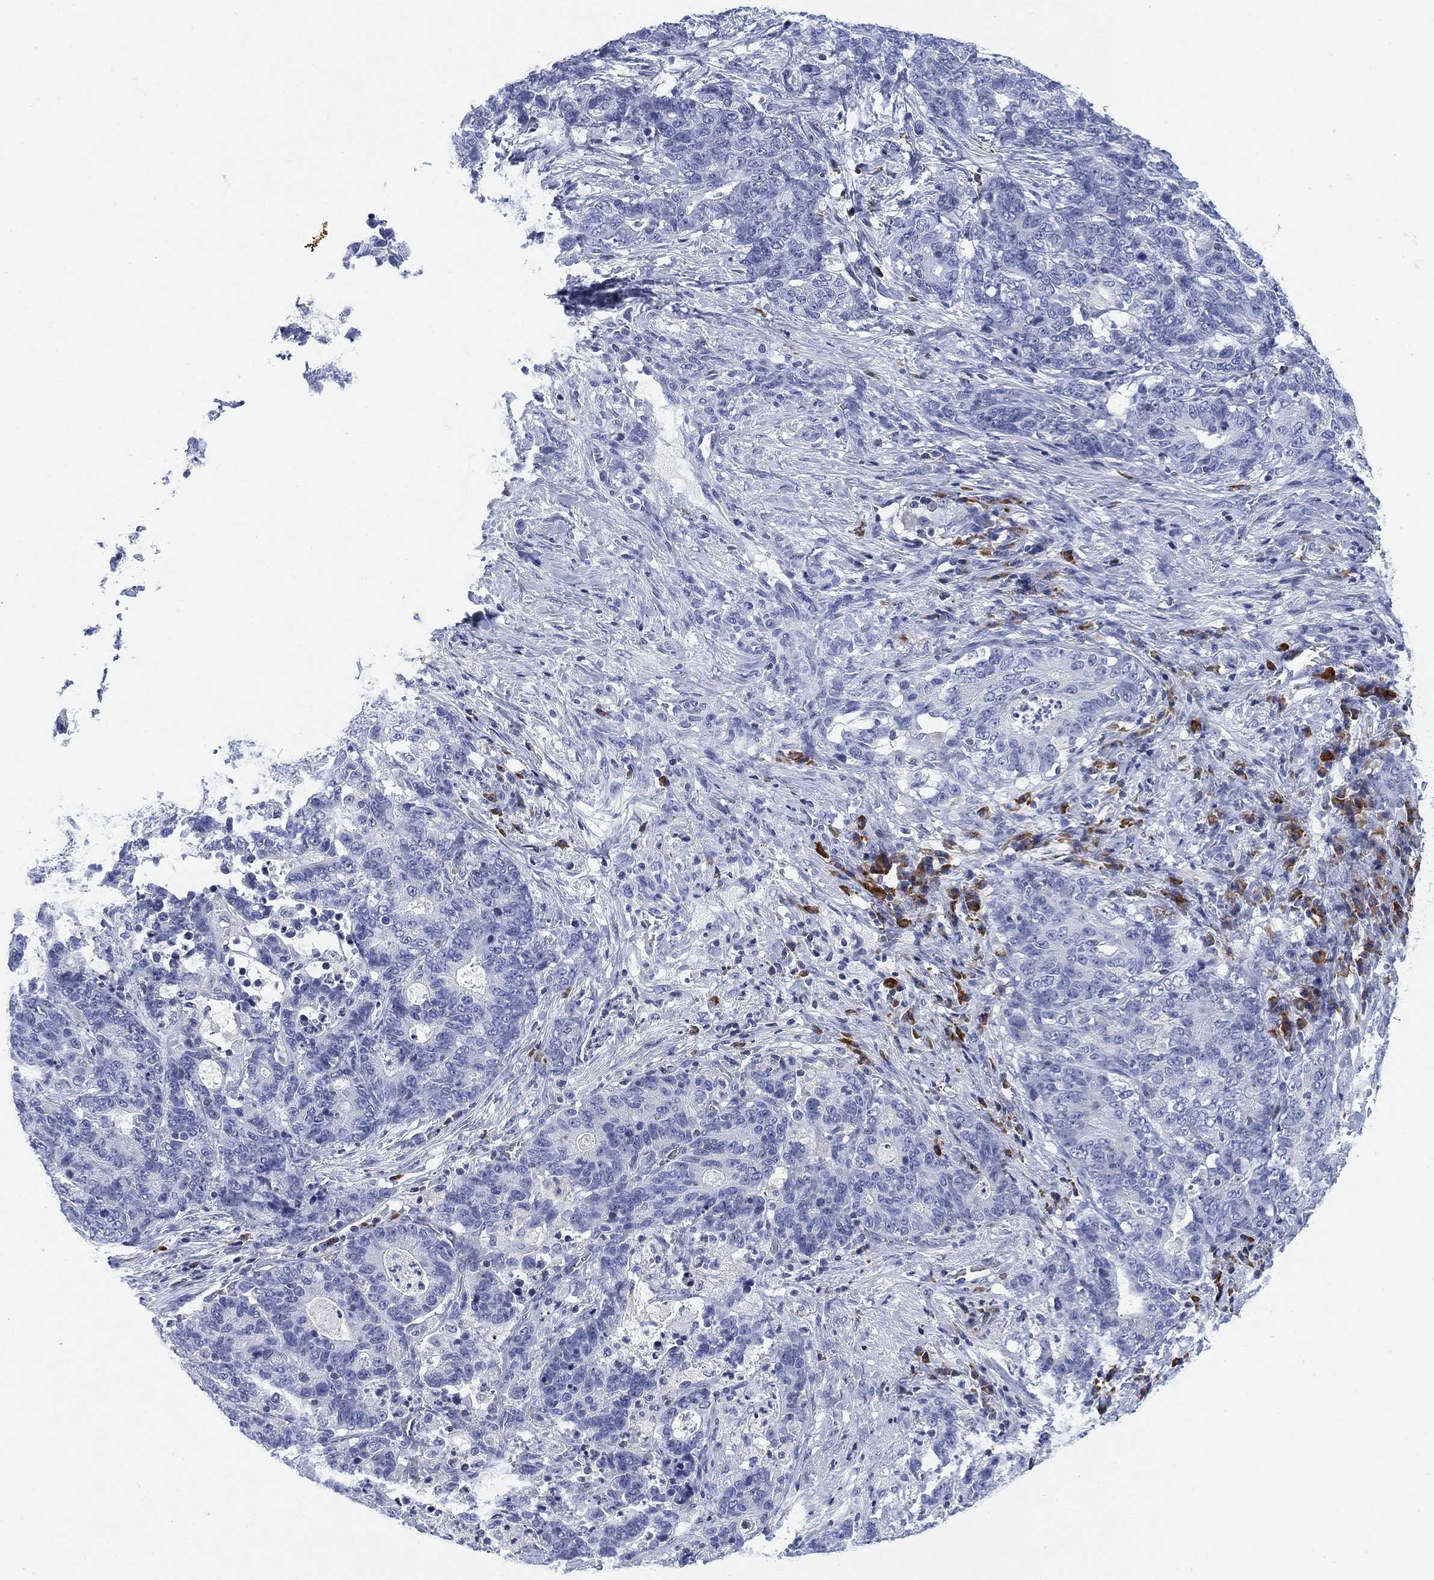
{"staining": {"intensity": "negative", "quantity": "none", "location": "none"}, "tissue": "stomach cancer", "cell_type": "Tumor cells", "image_type": "cancer", "snomed": [{"axis": "morphology", "description": "Normal tissue, NOS"}, {"axis": "morphology", "description": "Adenocarcinoma, NOS"}, {"axis": "topography", "description": "Stomach"}], "caption": "High power microscopy histopathology image of an IHC histopathology image of stomach cancer (adenocarcinoma), revealing no significant positivity in tumor cells. (DAB IHC visualized using brightfield microscopy, high magnification).", "gene": "FYB1", "patient": {"sex": "female", "age": 64}}